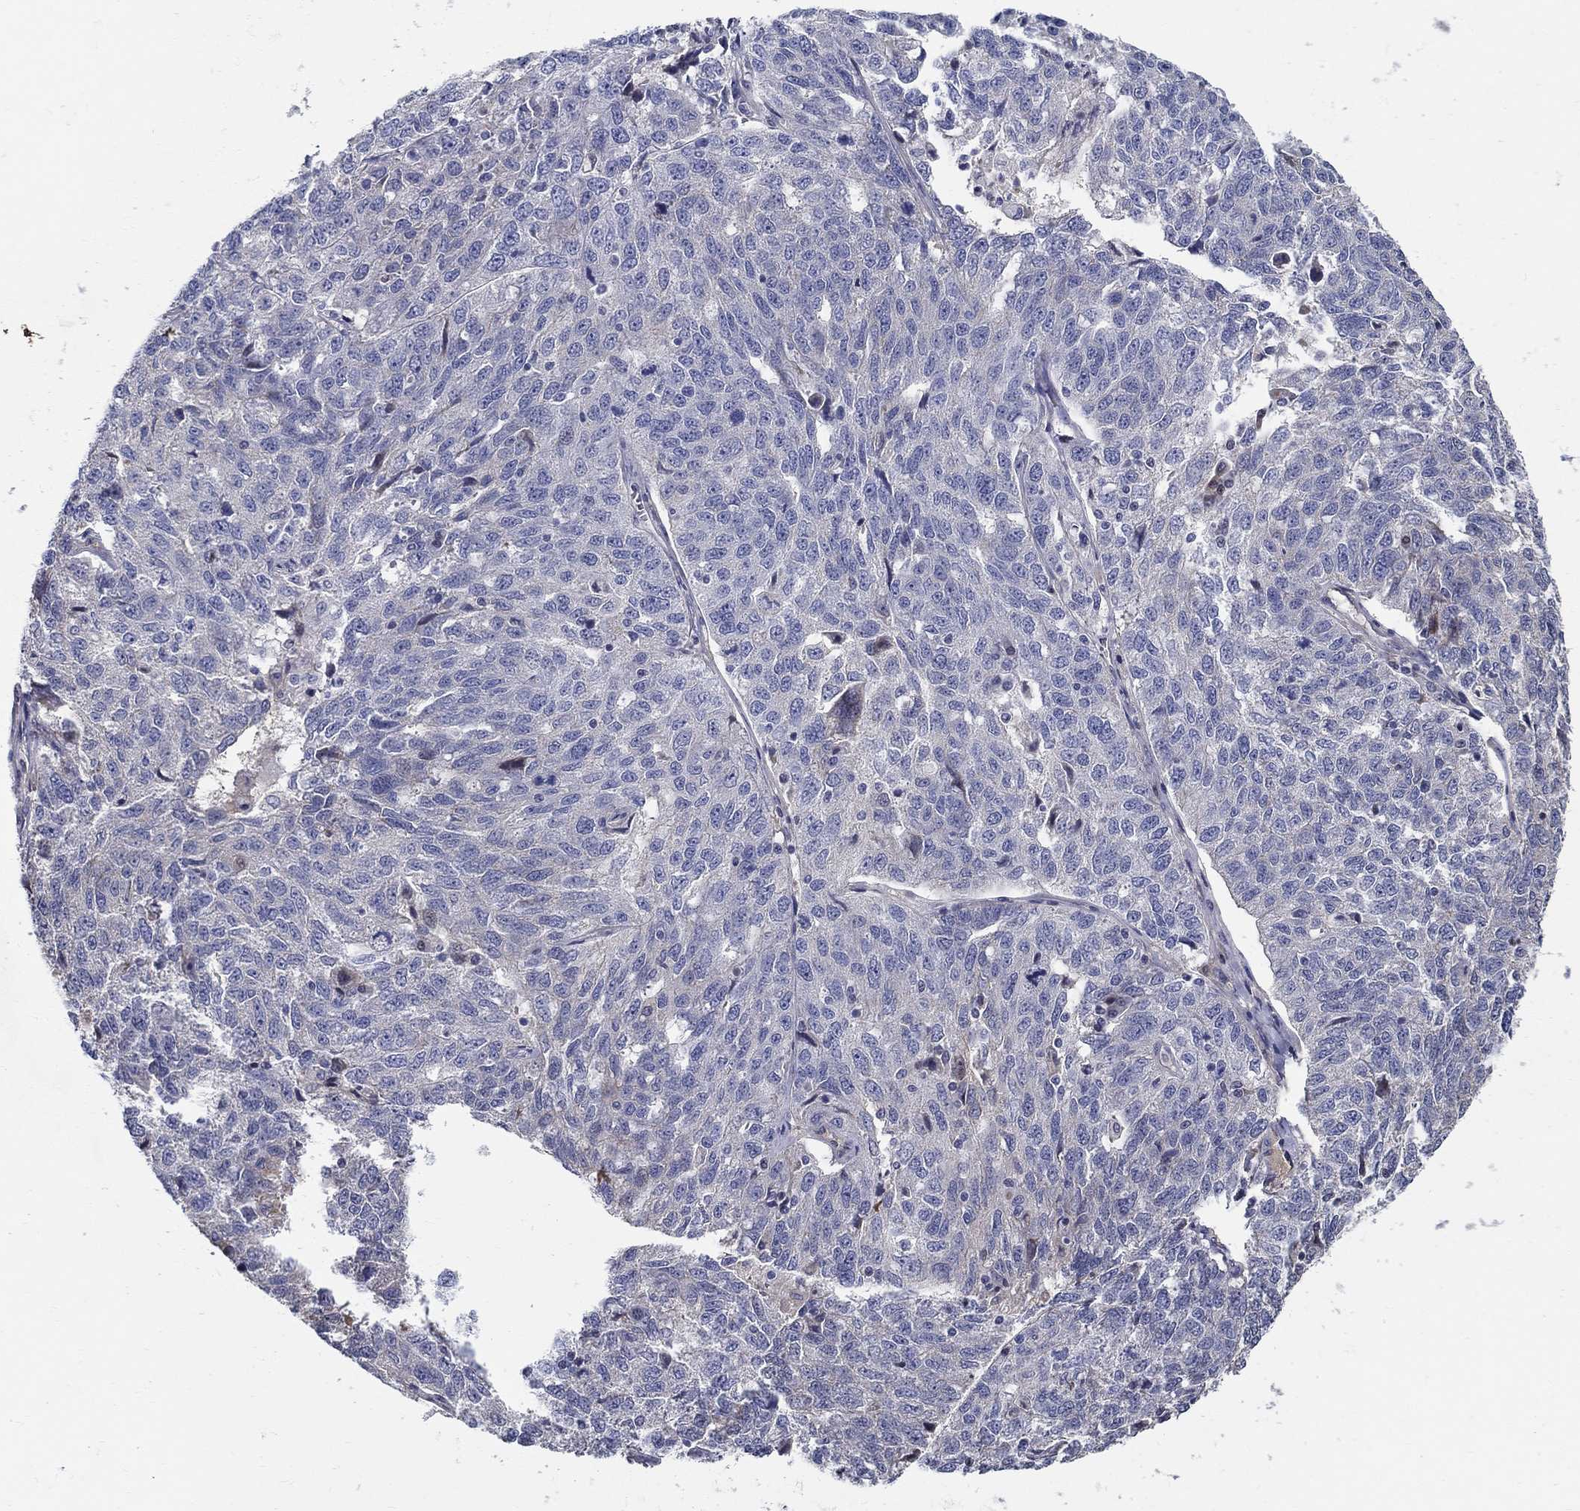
{"staining": {"intensity": "negative", "quantity": "none", "location": "none"}, "tissue": "ovarian cancer", "cell_type": "Tumor cells", "image_type": "cancer", "snomed": [{"axis": "morphology", "description": "Cystadenocarcinoma, serous, NOS"}, {"axis": "topography", "description": "Ovary"}], "caption": "The immunohistochemistry (IHC) photomicrograph has no significant expression in tumor cells of serous cystadenocarcinoma (ovarian) tissue.", "gene": "C16orf46", "patient": {"sex": "female", "age": 71}}